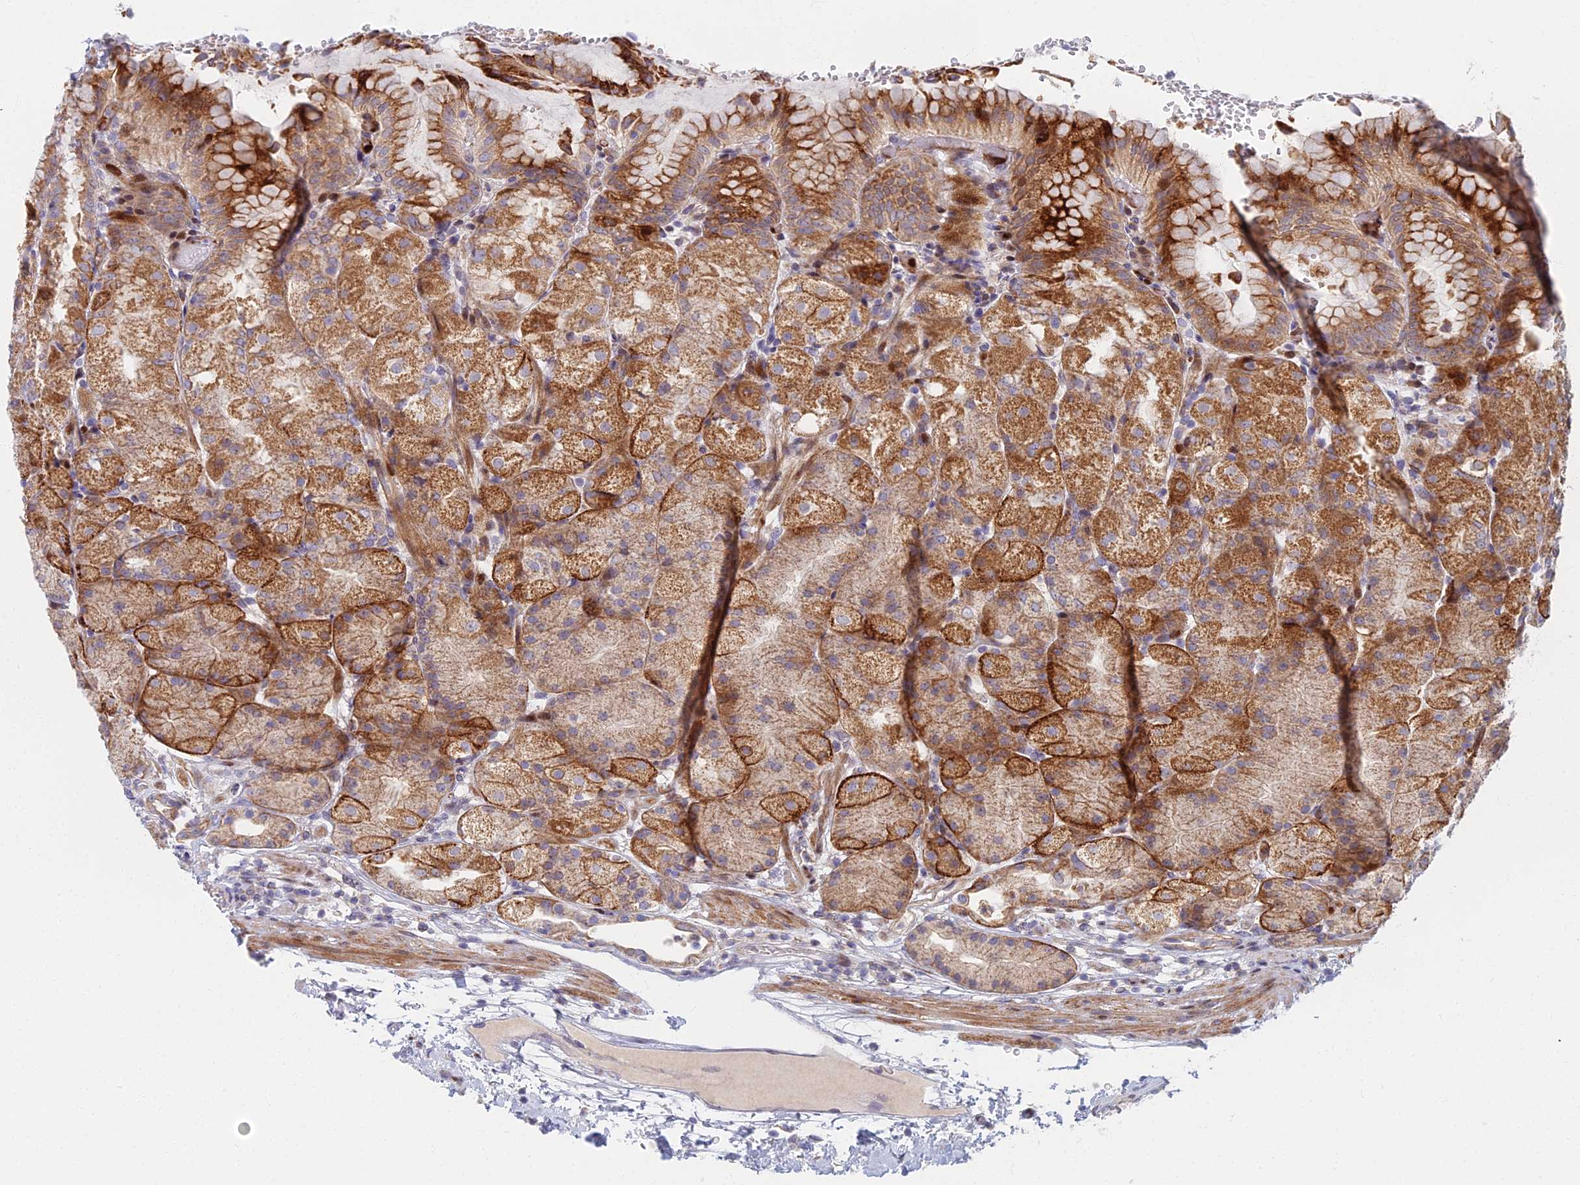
{"staining": {"intensity": "strong", "quantity": "25%-75%", "location": "cytoplasmic/membranous"}, "tissue": "stomach", "cell_type": "Glandular cells", "image_type": "normal", "snomed": [{"axis": "morphology", "description": "Normal tissue, NOS"}, {"axis": "topography", "description": "Stomach, upper"}, {"axis": "topography", "description": "Stomach, lower"}], "caption": "Stomach stained with immunohistochemistry shows strong cytoplasmic/membranous staining in about 25%-75% of glandular cells.", "gene": "C15orf40", "patient": {"sex": "male", "age": 62}}